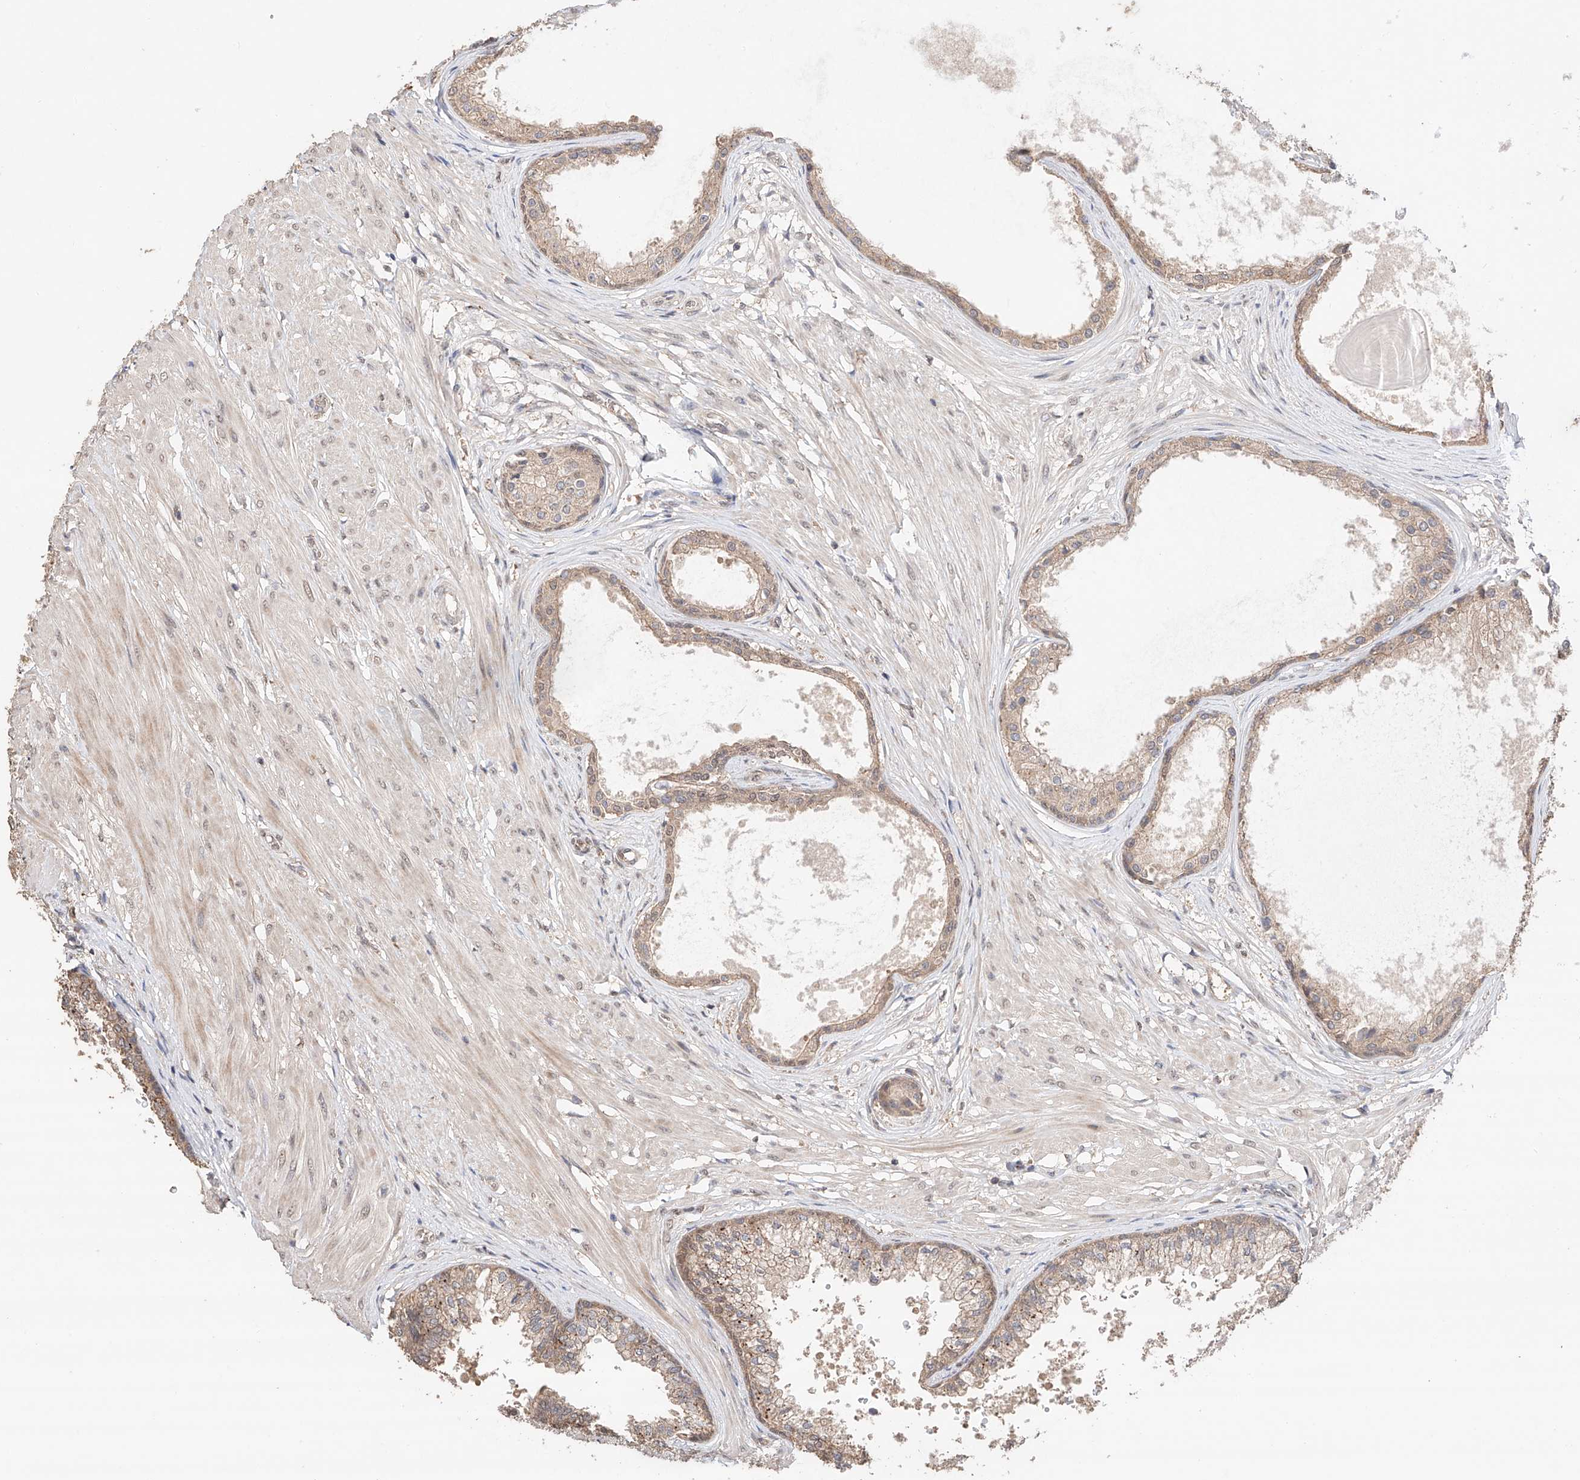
{"staining": {"intensity": "moderate", "quantity": ">75%", "location": "cytoplasmic/membranous"}, "tissue": "prostate", "cell_type": "Glandular cells", "image_type": "normal", "snomed": [{"axis": "morphology", "description": "Normal tissue, NOS"}, {"axis": "topography", "description": "Prostate"}], "caption": "High-power microscopy captured an immunohistochemistry (IHC) micrograph of unremarkable prostate, revealing moderate cytoplasmic/membranous staining in about >75% of glandular cells.", "gene": "ZFHX2", "patient": {"sex": "male", "age": 48}}